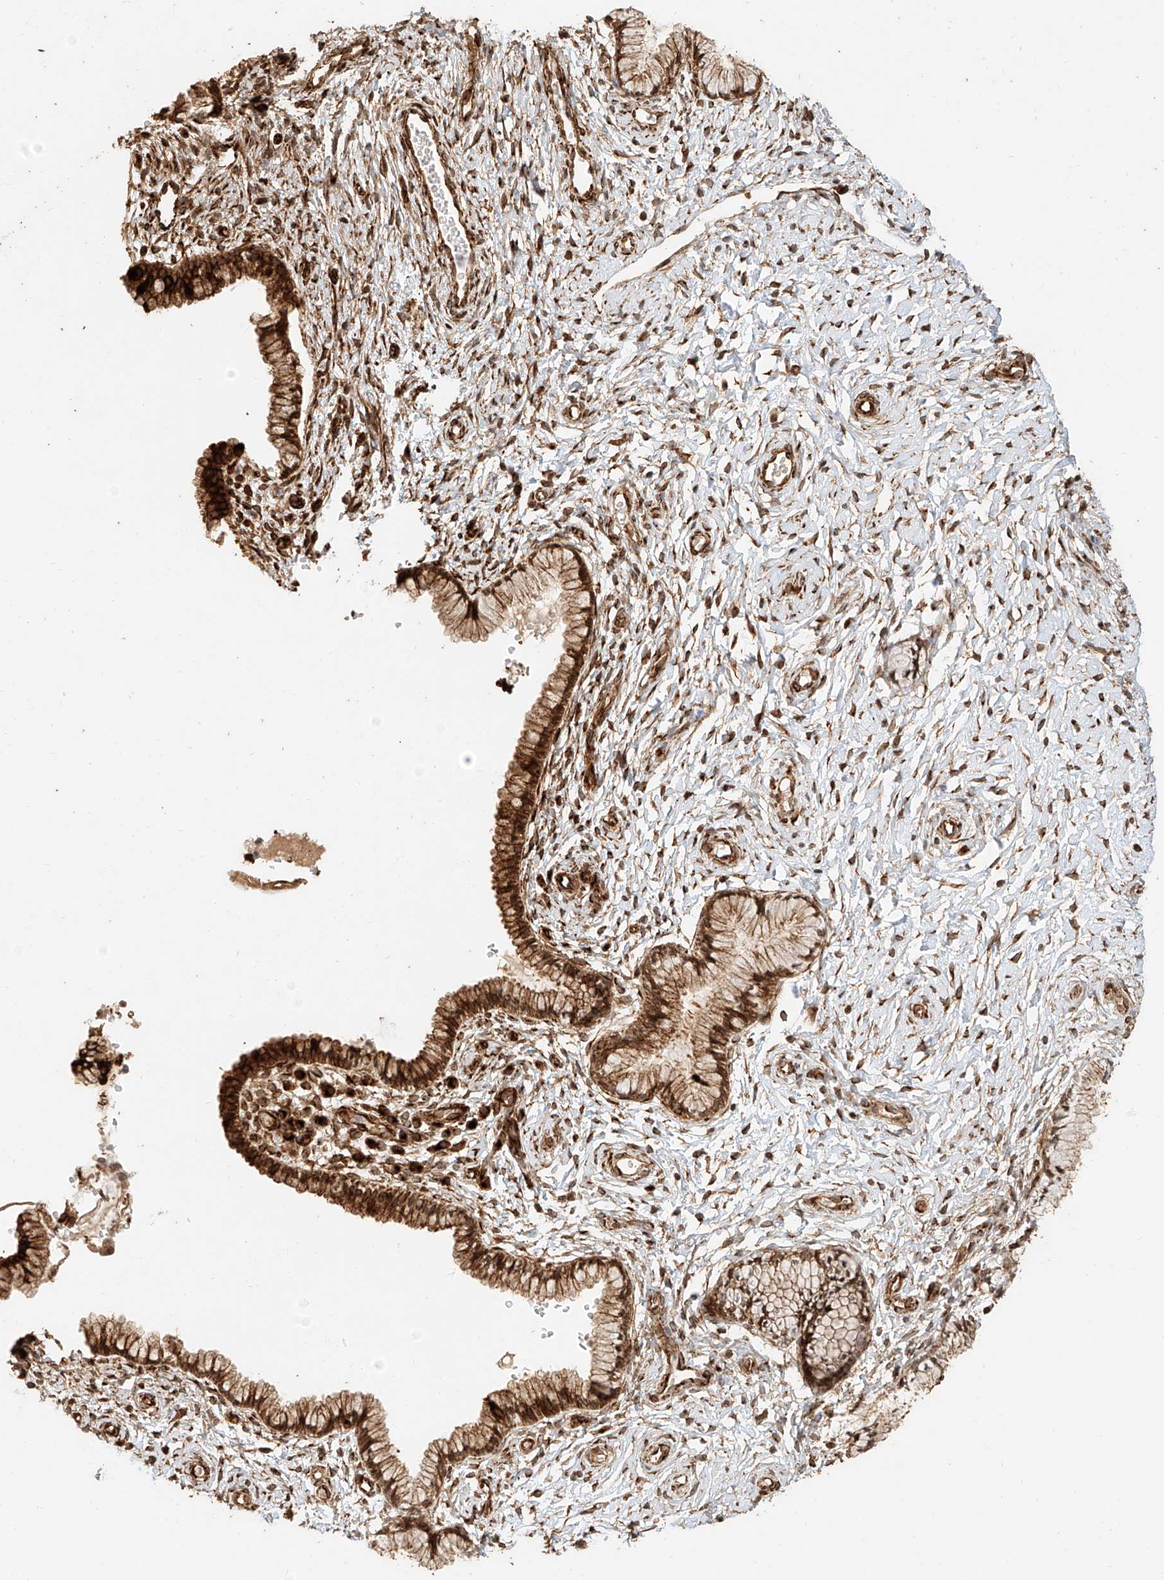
{"staining": {"intensity": "strong", "quantity": "25%-75%", "location": "cytoplasmic/membranous,nuclear"}, "tissue": "cervix", "cell_type": "Glandular cells", "image_type": "normal", "snomed": [{"axis": "morphology", "description": "Normal tissue, NOS"}, {"axis": "topography", "description": "Cervix"}], "caption": "Cervix stained for a protein (brown) exhibits strong cytoplasmic/membranous,nuclear positive expression in approximately 25%-75% of glandular cells.", "gene": "NAP1L1", "patient": {"sex": "female", "age": 33}}